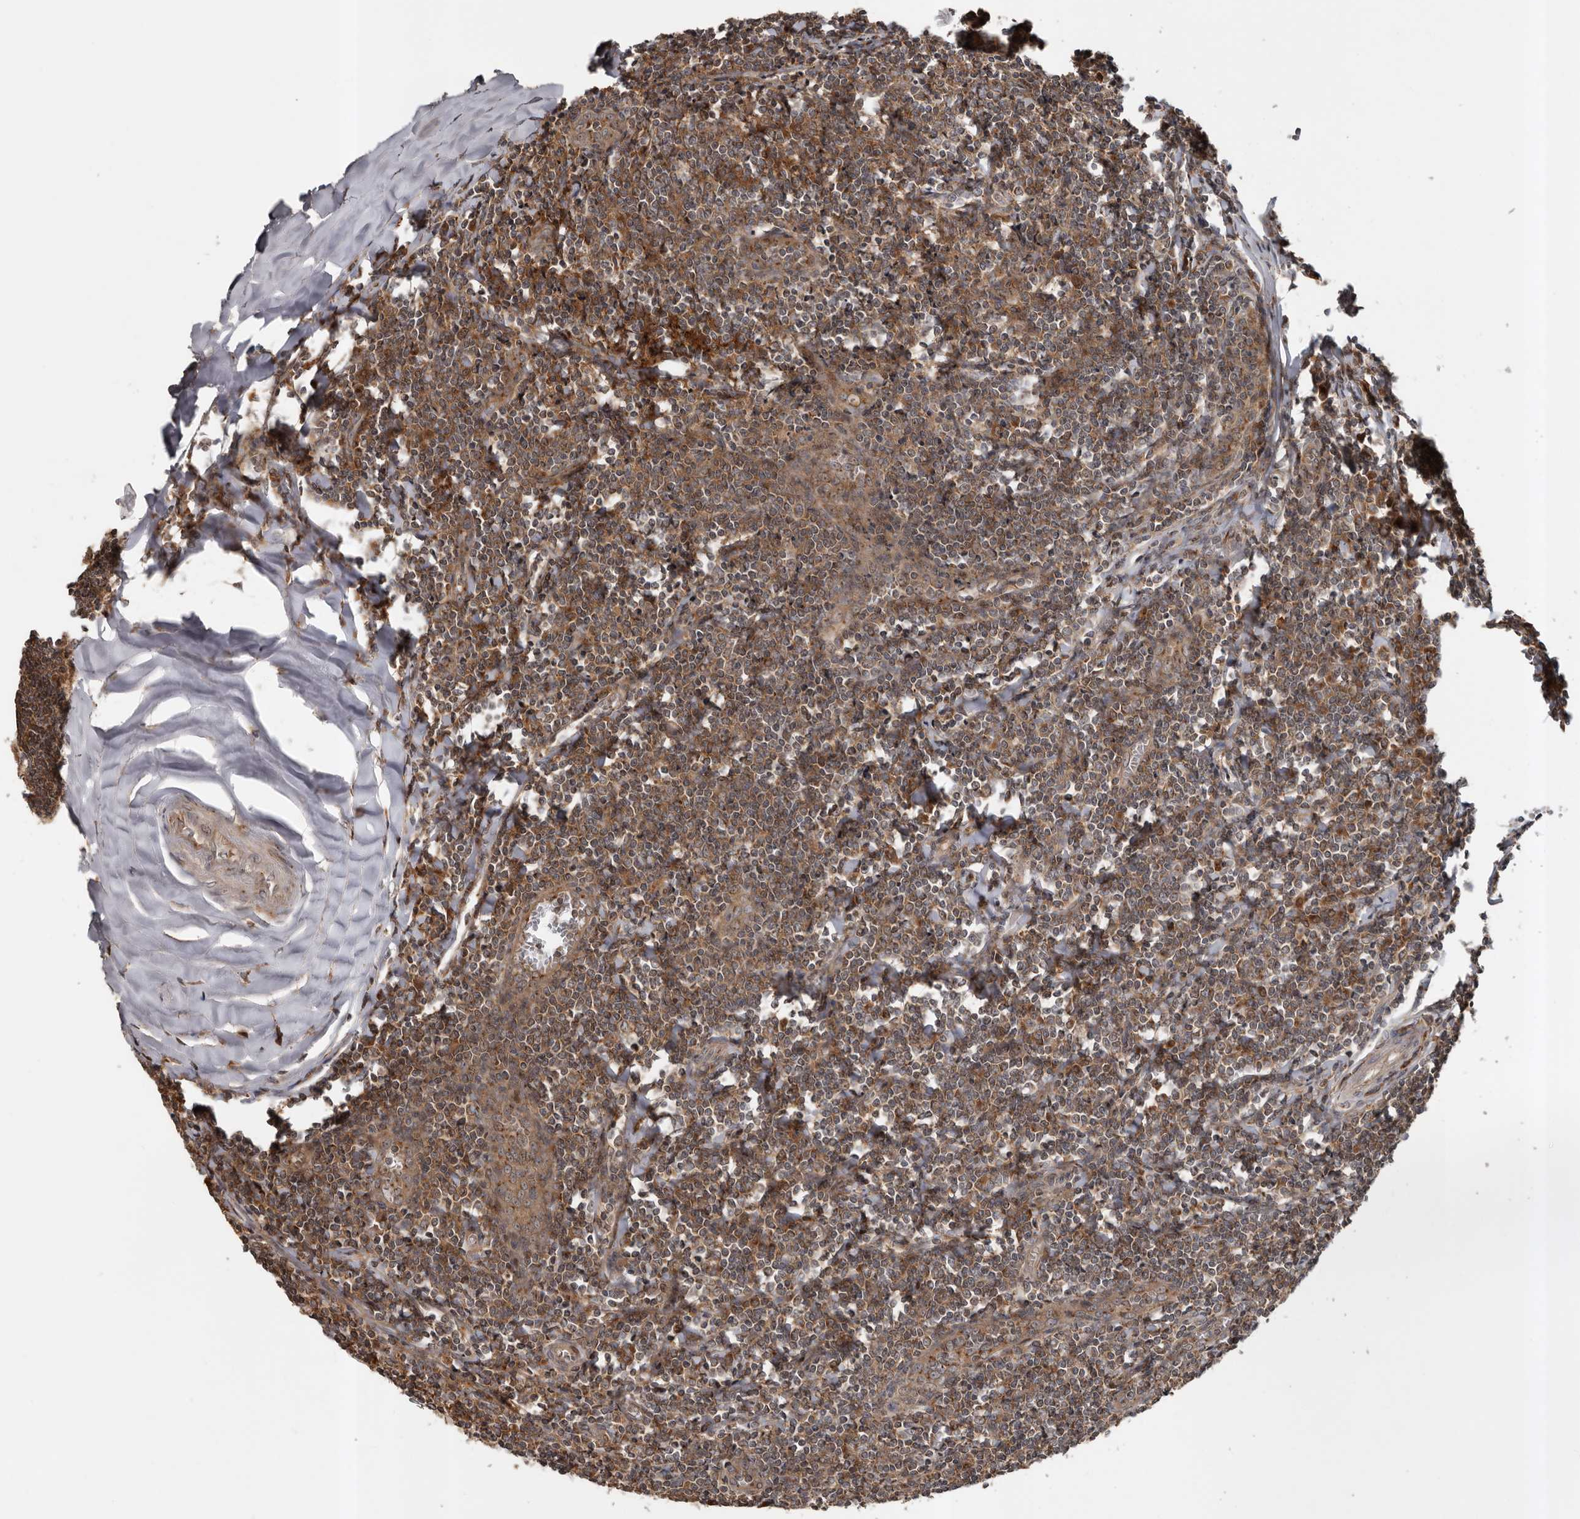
{"staining": {"intensity": "moderate", "quantity": ">75%", "location": "cytoplasmic/membranous"}, "tissue": "tonsil", "cell_type": "Germinal center cells", "image_type": "normal", "snomed": [{"axis": "morphology", "description": "Normal tissue, NOS"}, {"axis": "topography", "description": "Tonsil"}], "caption": "This photomicrograph exhibits immunohistochemistry staining of unremarkable tonsil, with medium moderate cytoplasmic/membranous expression in about >75% of germinal center cells.", "gene": "CCDC190", "patient": {"sex": "male", "age": 27}}